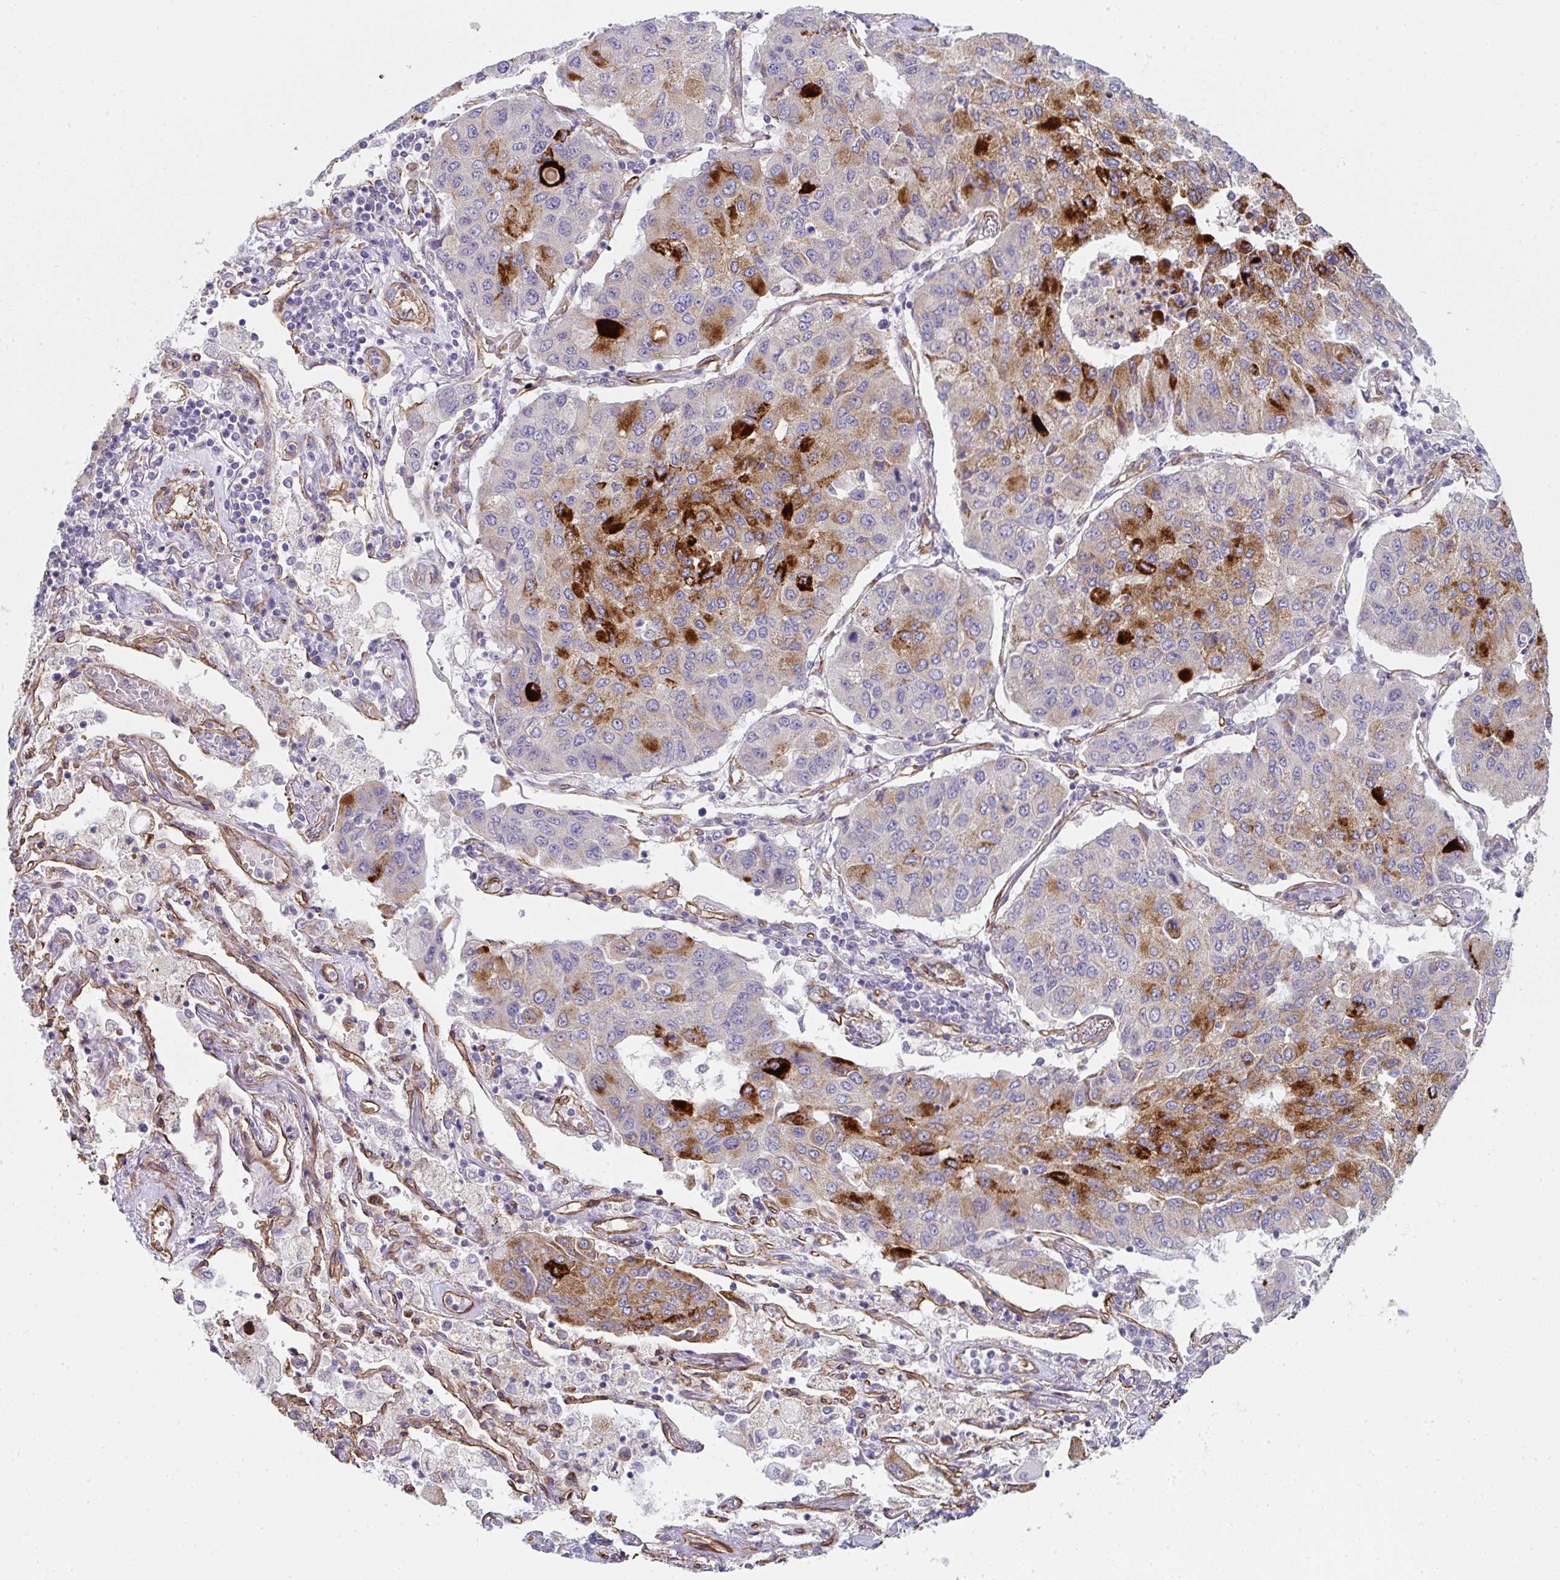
{"staining": {"intensity": "strong", "quantity": "25%-75%", "location": "cytoplasmic/membranous"}, "tissue": "lung cancer", "cell_type": "Tumor cells", "image_type": "cancer", "snomed": [{"axis": "morphology", "description": "Squamous cell carcinoma, NOS"}, {"axis": "topography", "description": "Lung"}], "caption": "The histopathology image demonstrates a brown stain indicating the presence of a protein in the cytoplasmic/membranous of tumor cells in lung squamous cell carcinoma.", "gene": "ANKUB1", "patient": {"sex": "male", "age": 74}}